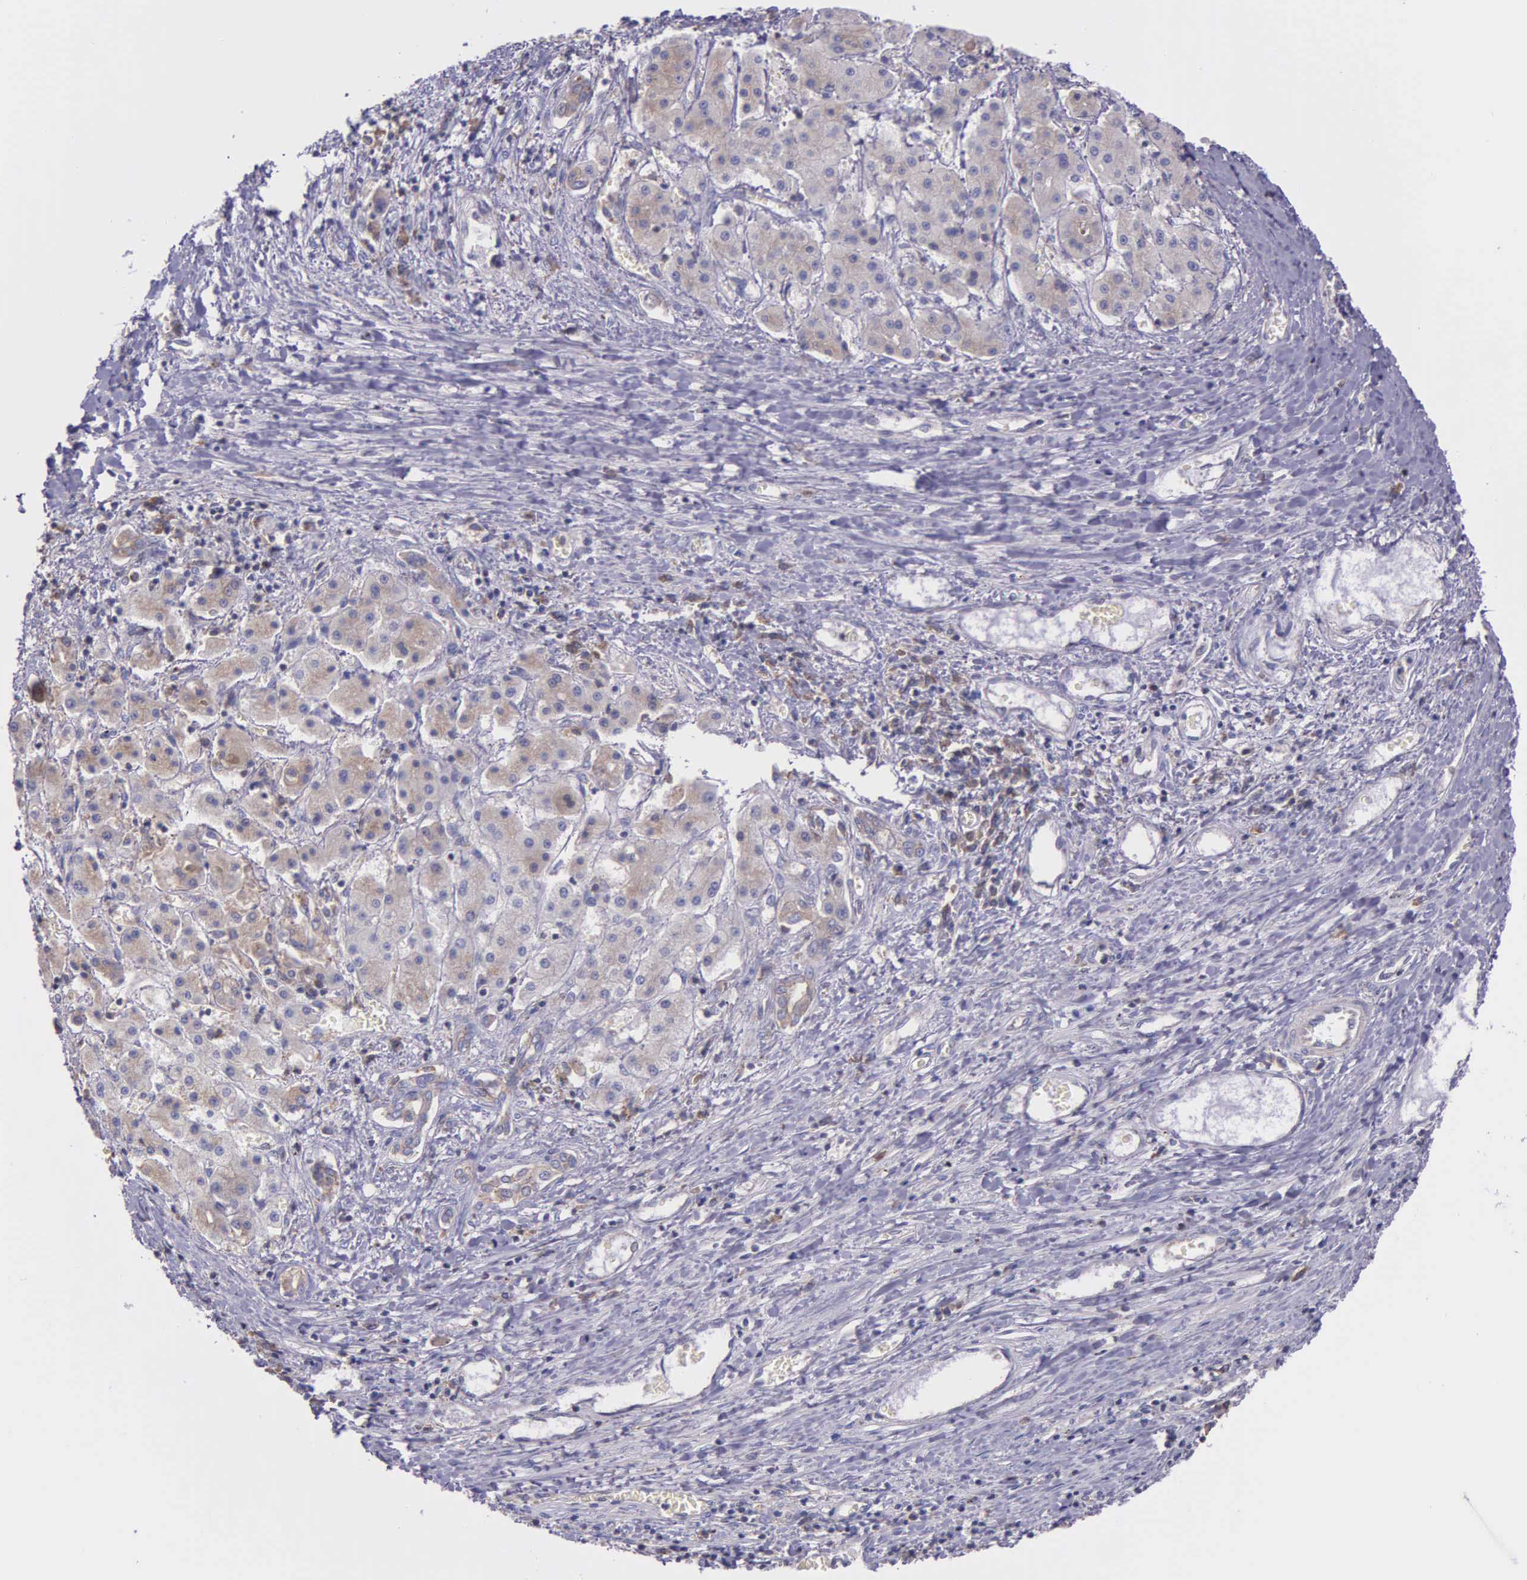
{"staining": {"intensity": "weak", "quantity": ">75%", "location": "cytoplasmic/membranous"}, "tissue": "liver cancer", "cell_type": "Tumor cells", "image_type": "cancer", "snomed": [{"axis": "morphology", "description": "Carcinoma, Hepatocellular, NOS"}, {"axis": "topography", "description": "Liver"}], "caption": "High-magnification brightfield microscopy of liver cancer stained with DAB (brown) and counterstained with hematoxylin (blue). tumor cells exhibit weak cytoplasmic/membranous expression is identified in approximately>75% of cells. (DAB (3,3'-diaminobenzidine) IHC, brown staining for protein, blue staining for nuclei).", "gene": "MIA2", "patient": {"sex": "male", "age": 24}}